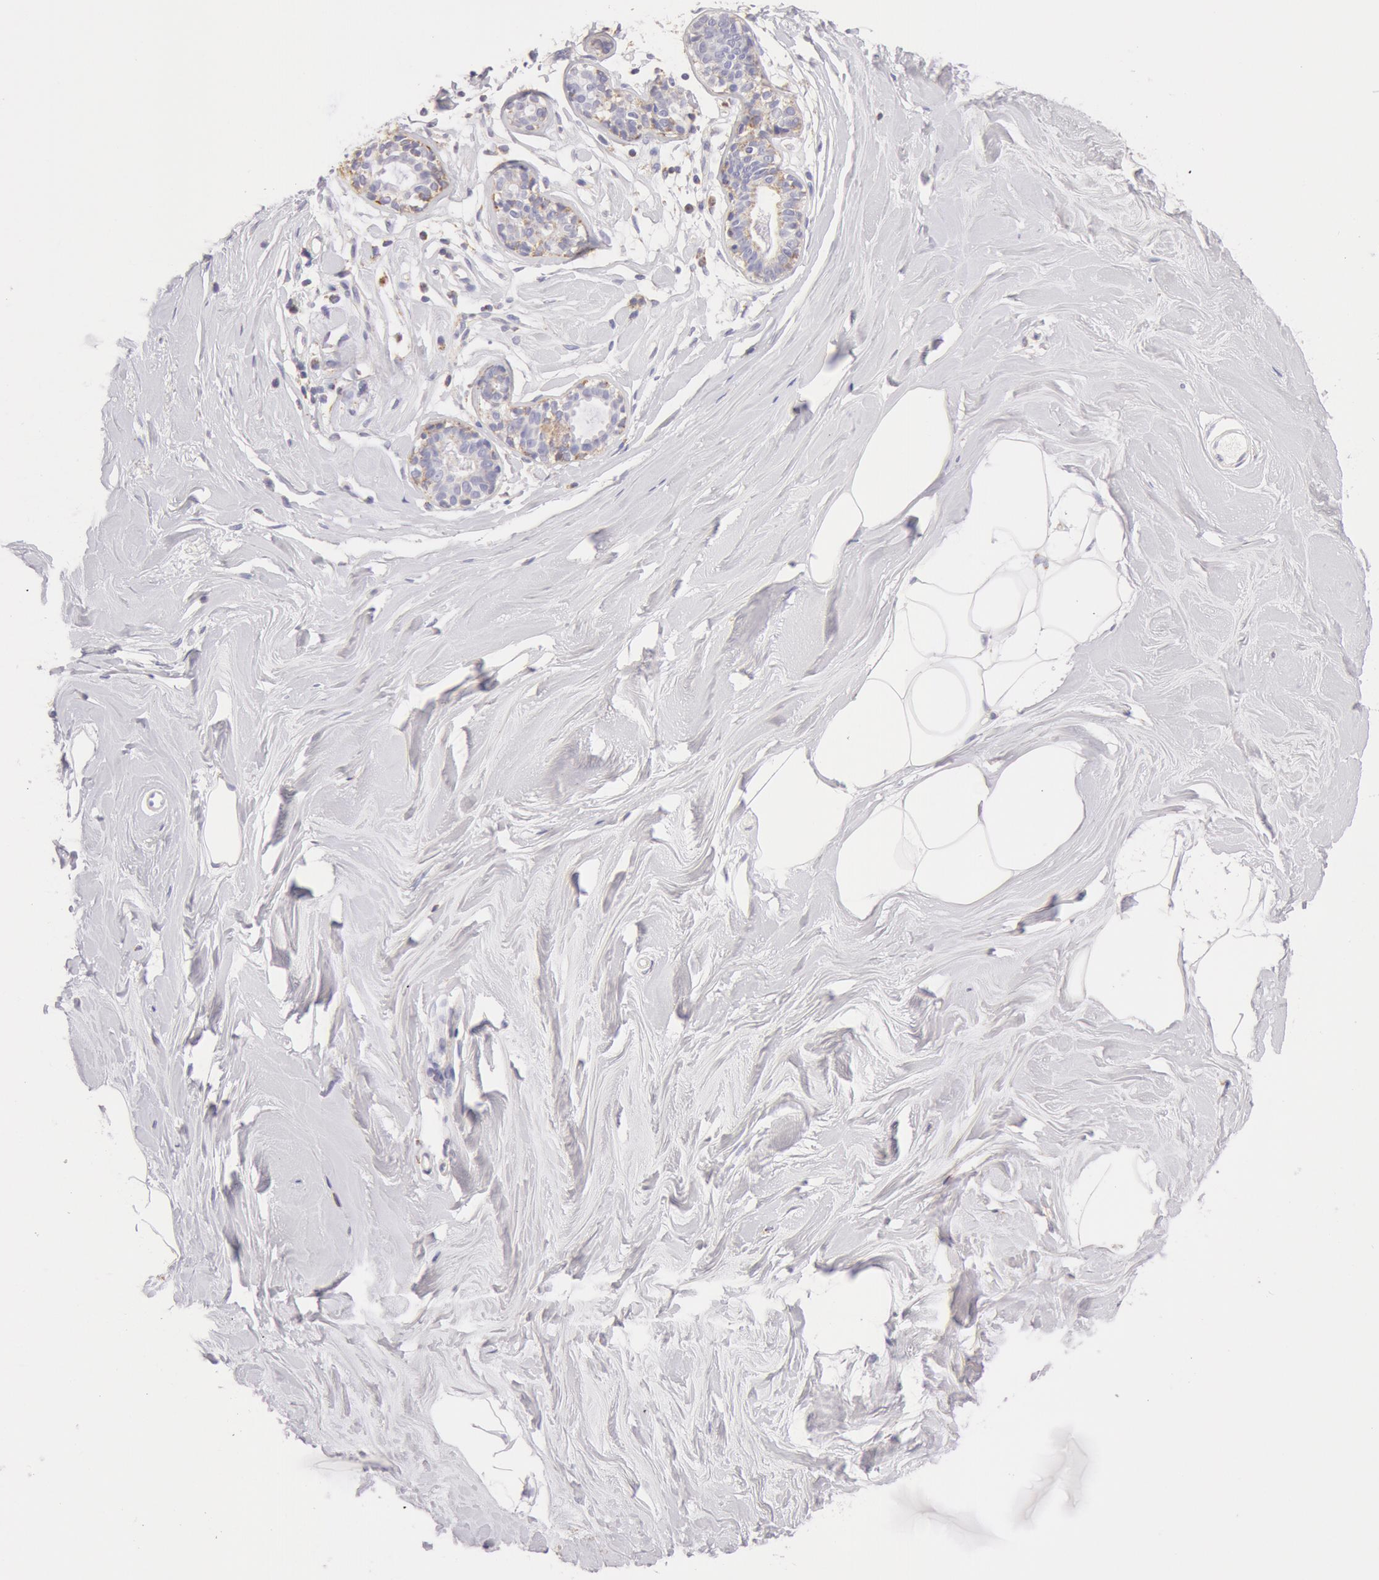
{"staining": {"intensity": "negative", "quantity": "none", "location": "none"}, "tissue": "breast", "cell_type": "Adipocytes", "image_type": "normal", "snomed": [{"axis": "morphology", "description": "Normal tissue, NOS"}, {"axis": "topography", "description": "Breast"}], "caption": "Image shows no protein staining in adipocytes of normal breast. (Brightfield microscopy of DAB immunohistochemistry (IHC) at high magnification).", "gene": "ATP5F1B", "patient": {"sex": "female", "age": 44}}